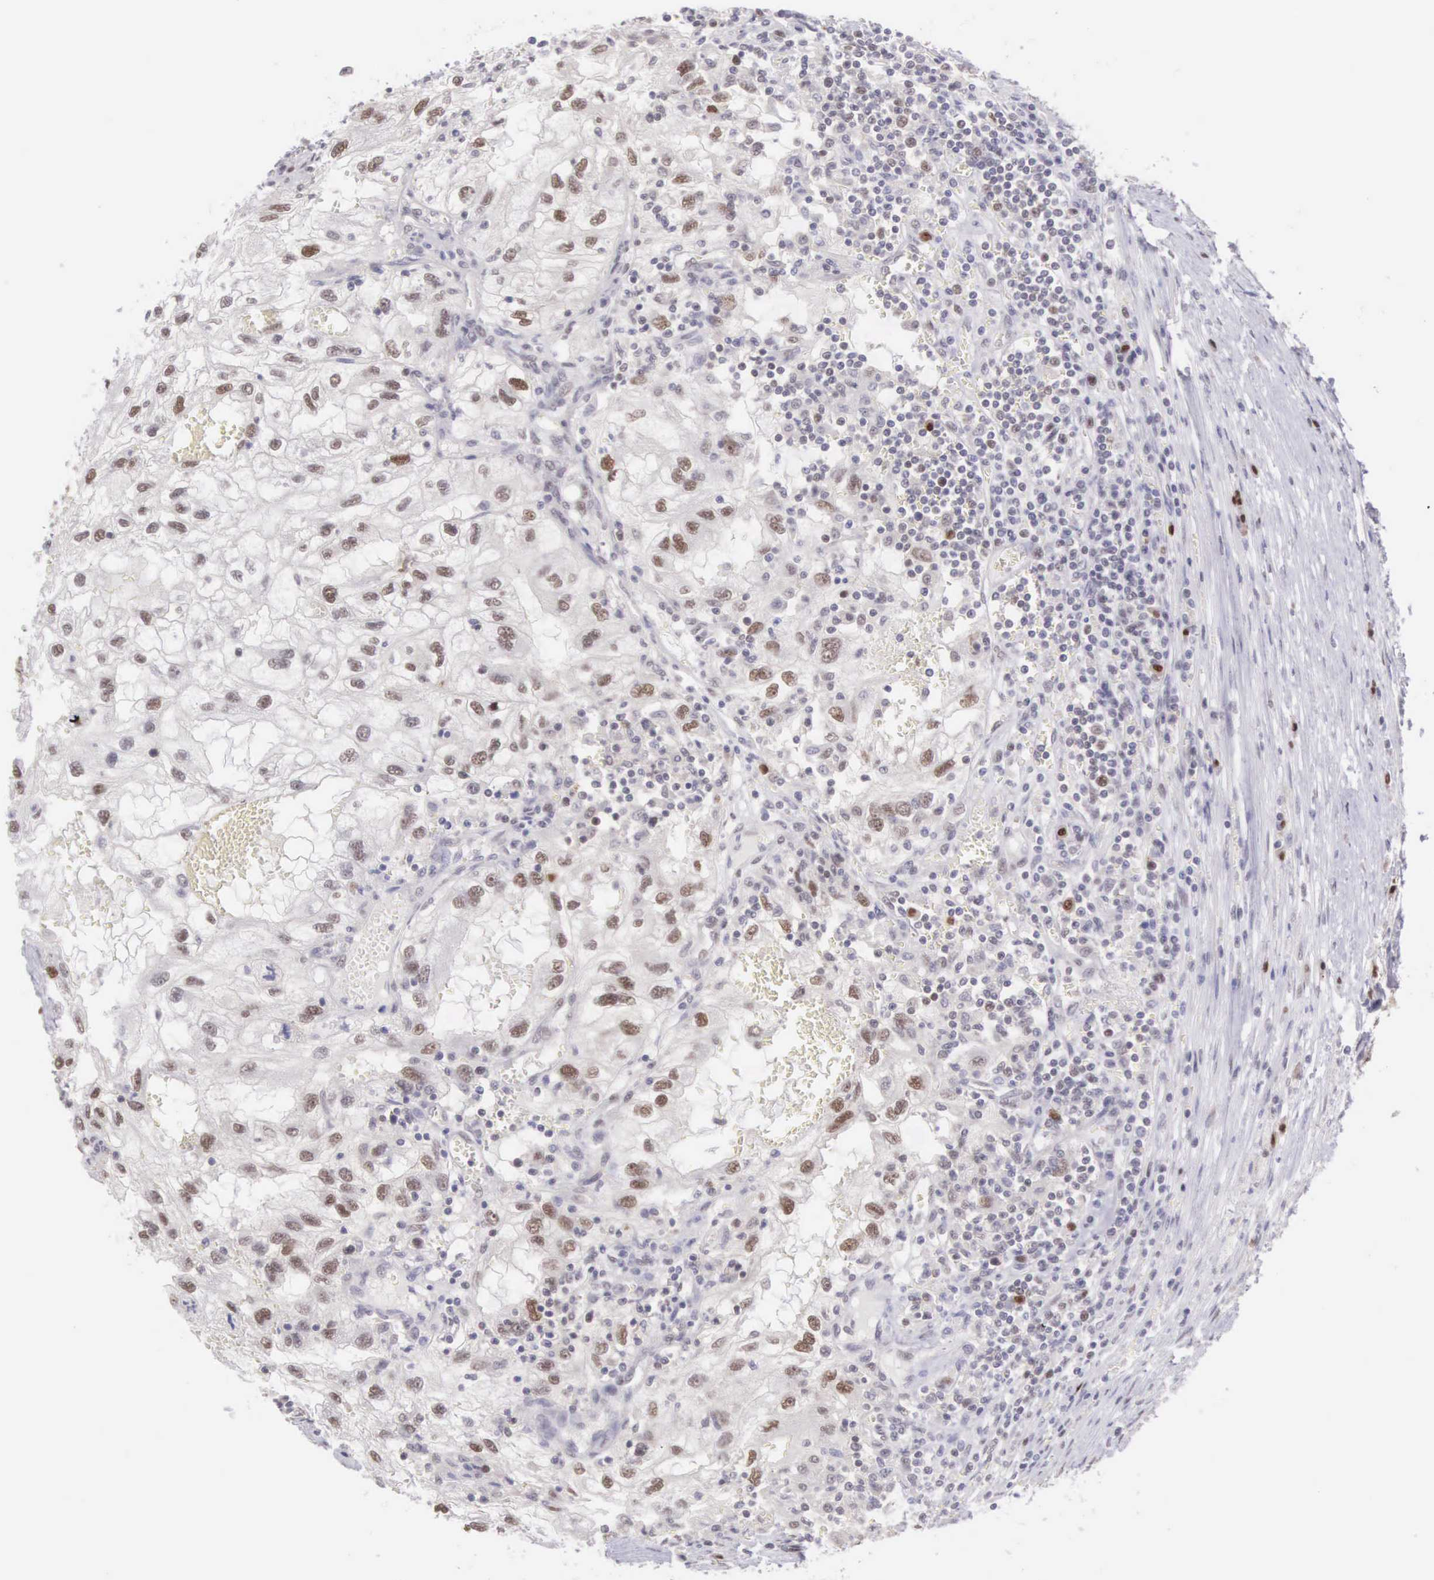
{"staining": {"intensity": "weak", "quantity": "25%-75%", "location": "nuclear"}, "tissue": "renal cancer", "cell_type": "Tumor cells", "image_type": "cancer", "snomed": [{"axis": "morphology", "description": "Normal tissue, NOS"}, {"axis": "morphology", "description": "Adenocarcinoma, NOS"}, {"axis": "topography", "description": "Kidney"}], "caption": "Immunohistochemistry (DAB) staining of human renal cancer demonstrates weak nuclear protein staining in about 25%-75% of tumor cells.", "gene": "CCDC117", "patient": {"sex": "male", "age": 71}}